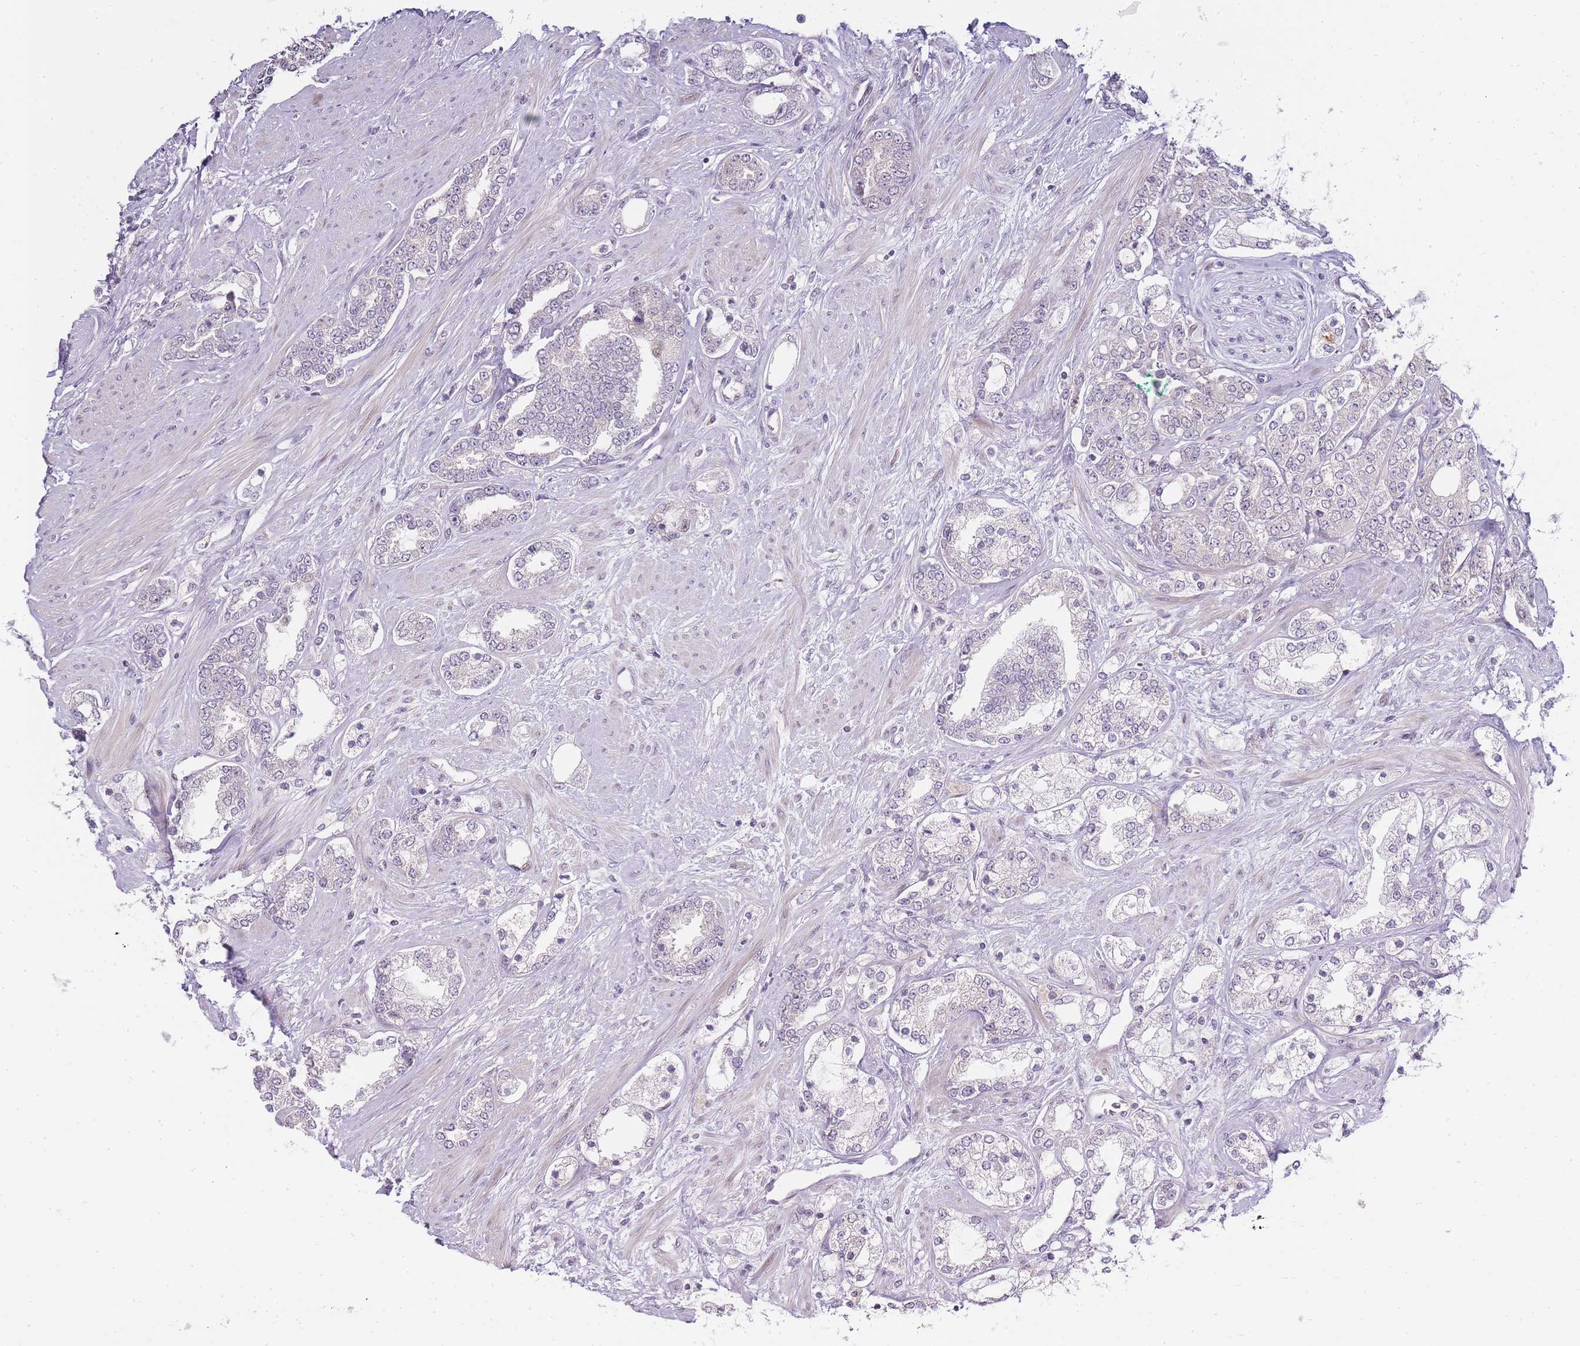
{"staining": {"intensity": "moderate", "quantity": "<25%", "location": "cytoplasmic/membranous,nuclear"}, "tissue": "prostate cancer", "cell_type": "Tumor cells", "image_type": "cancer", "snomed": [{"axis": "morphology", "description": "Adenocarcinoma, High grade"}, {"axis": "topography", "description": "Prostate"}], "caption": "Immunohistochemistry (IHC) image of neoplastic tissue: human prostate adenocarcinoma (high-grade) stained using immunohistochemistry reveals low levels of moderate protein expression localized specifically in the cytoplasmic/membranous and nuclear of tumor cells, appearing as a cytoplasmic/membranous and nuclear brown color.", "gene": "OGG1", "patient": {"sex": "male", "age": 64}}